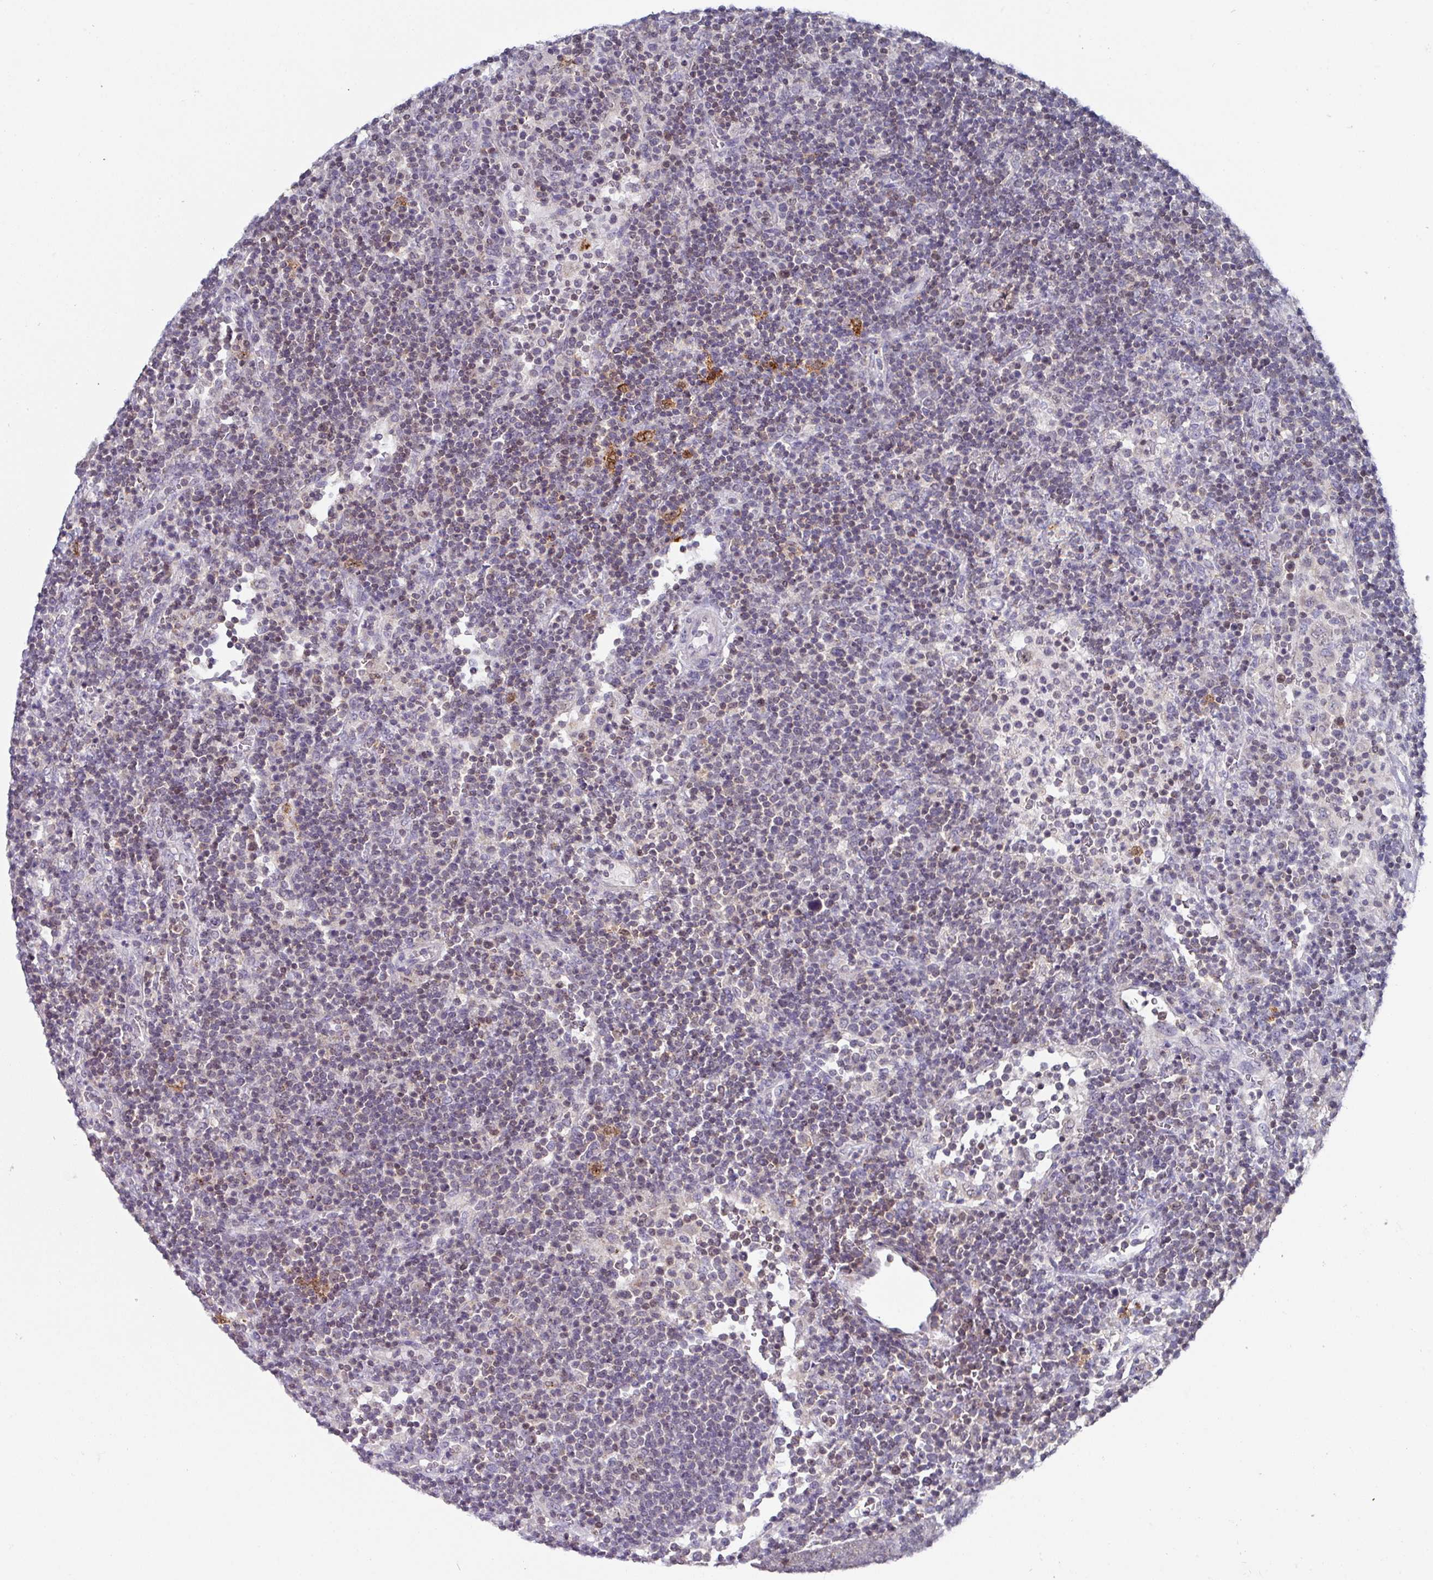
{"staining": {"intensity": "negative", "quantity": "none", "location": "none"}, "tissue": "lymphoma", "cell_type": "Tumor cells", "image_type": "cancer", "snomed": [{"axis": "morphology", "description": "Malignant lymphoma, non-Hodgkin's type, High grade"}, {"axis": "topography", "description": "Lymph node"}], "caption": "Protein analysis of high-grade malignant lymphoma, non-Hodgkin's type displays no significant expression in tumor cells.", "gene": "DCAF12L2", "patient": {"sex": "male", "age": 61}}